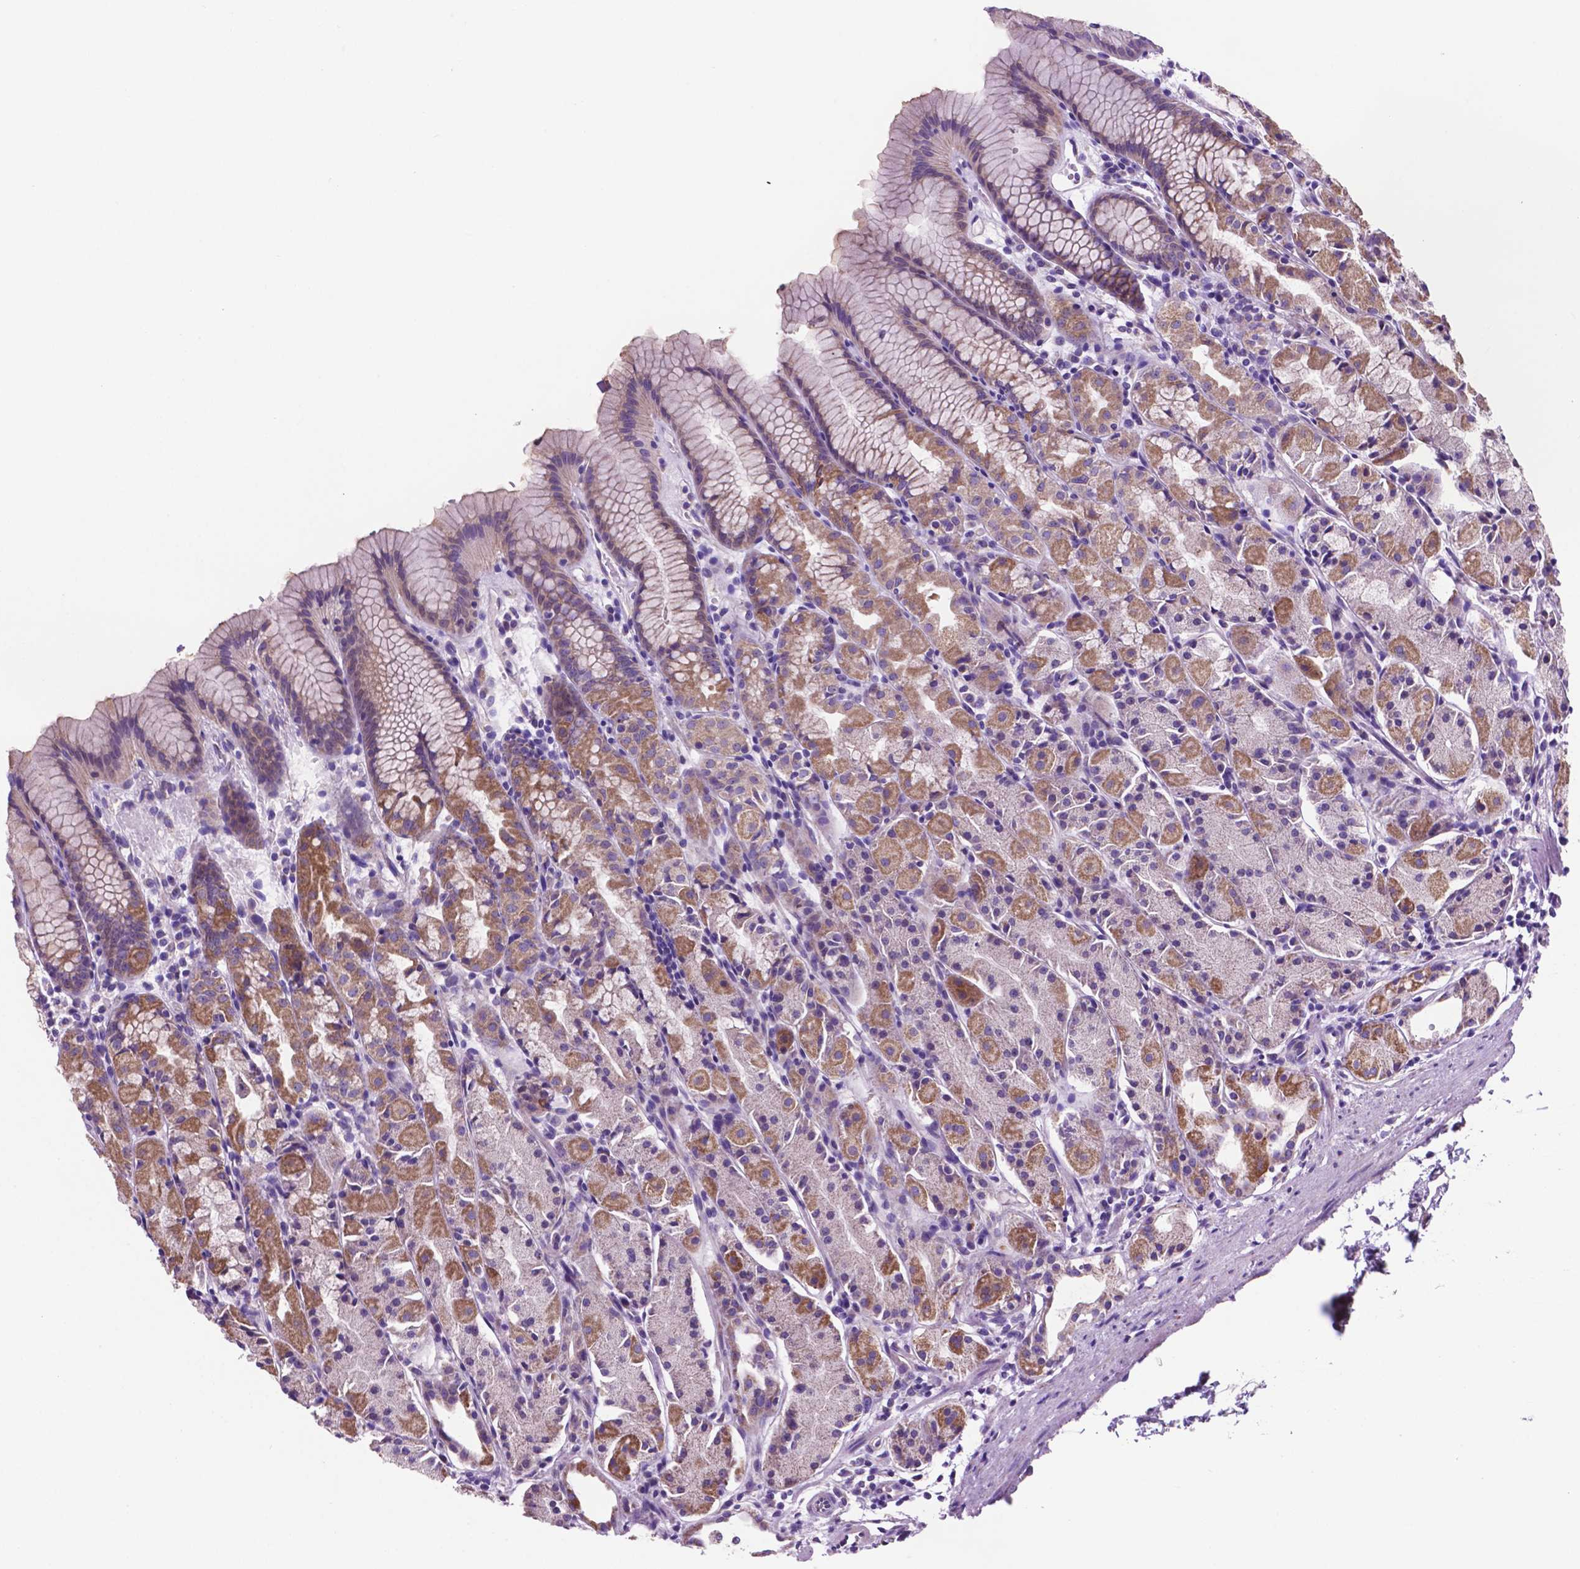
{"staining": {"intensity": "moderate", "quantity": "25%-75%", "location": "cytoplasmic/membranous"}, "tissue": "stomach", "cell_type": "Glandular cells", "image_type": "normal", "snomed": [{"axis": "morphology", "description": "Normal tissue, NOS"}, {"axis": "topography", "description": "Stomach, upper"}], "caption": "Stomach stained with DAB (3,3'-diaminobenzidine) immunohistochemistry reveals medium levels of moderate cytoplasmic/membranous expression in approximately 25%-75% of glandular cells. (Stains: DAB in brown, nuclei in blue, Microscopy: brightfield microscopy at high magnification).", "gene": "TMEM121B", "patient": {"sex": "male", "age": 47}}